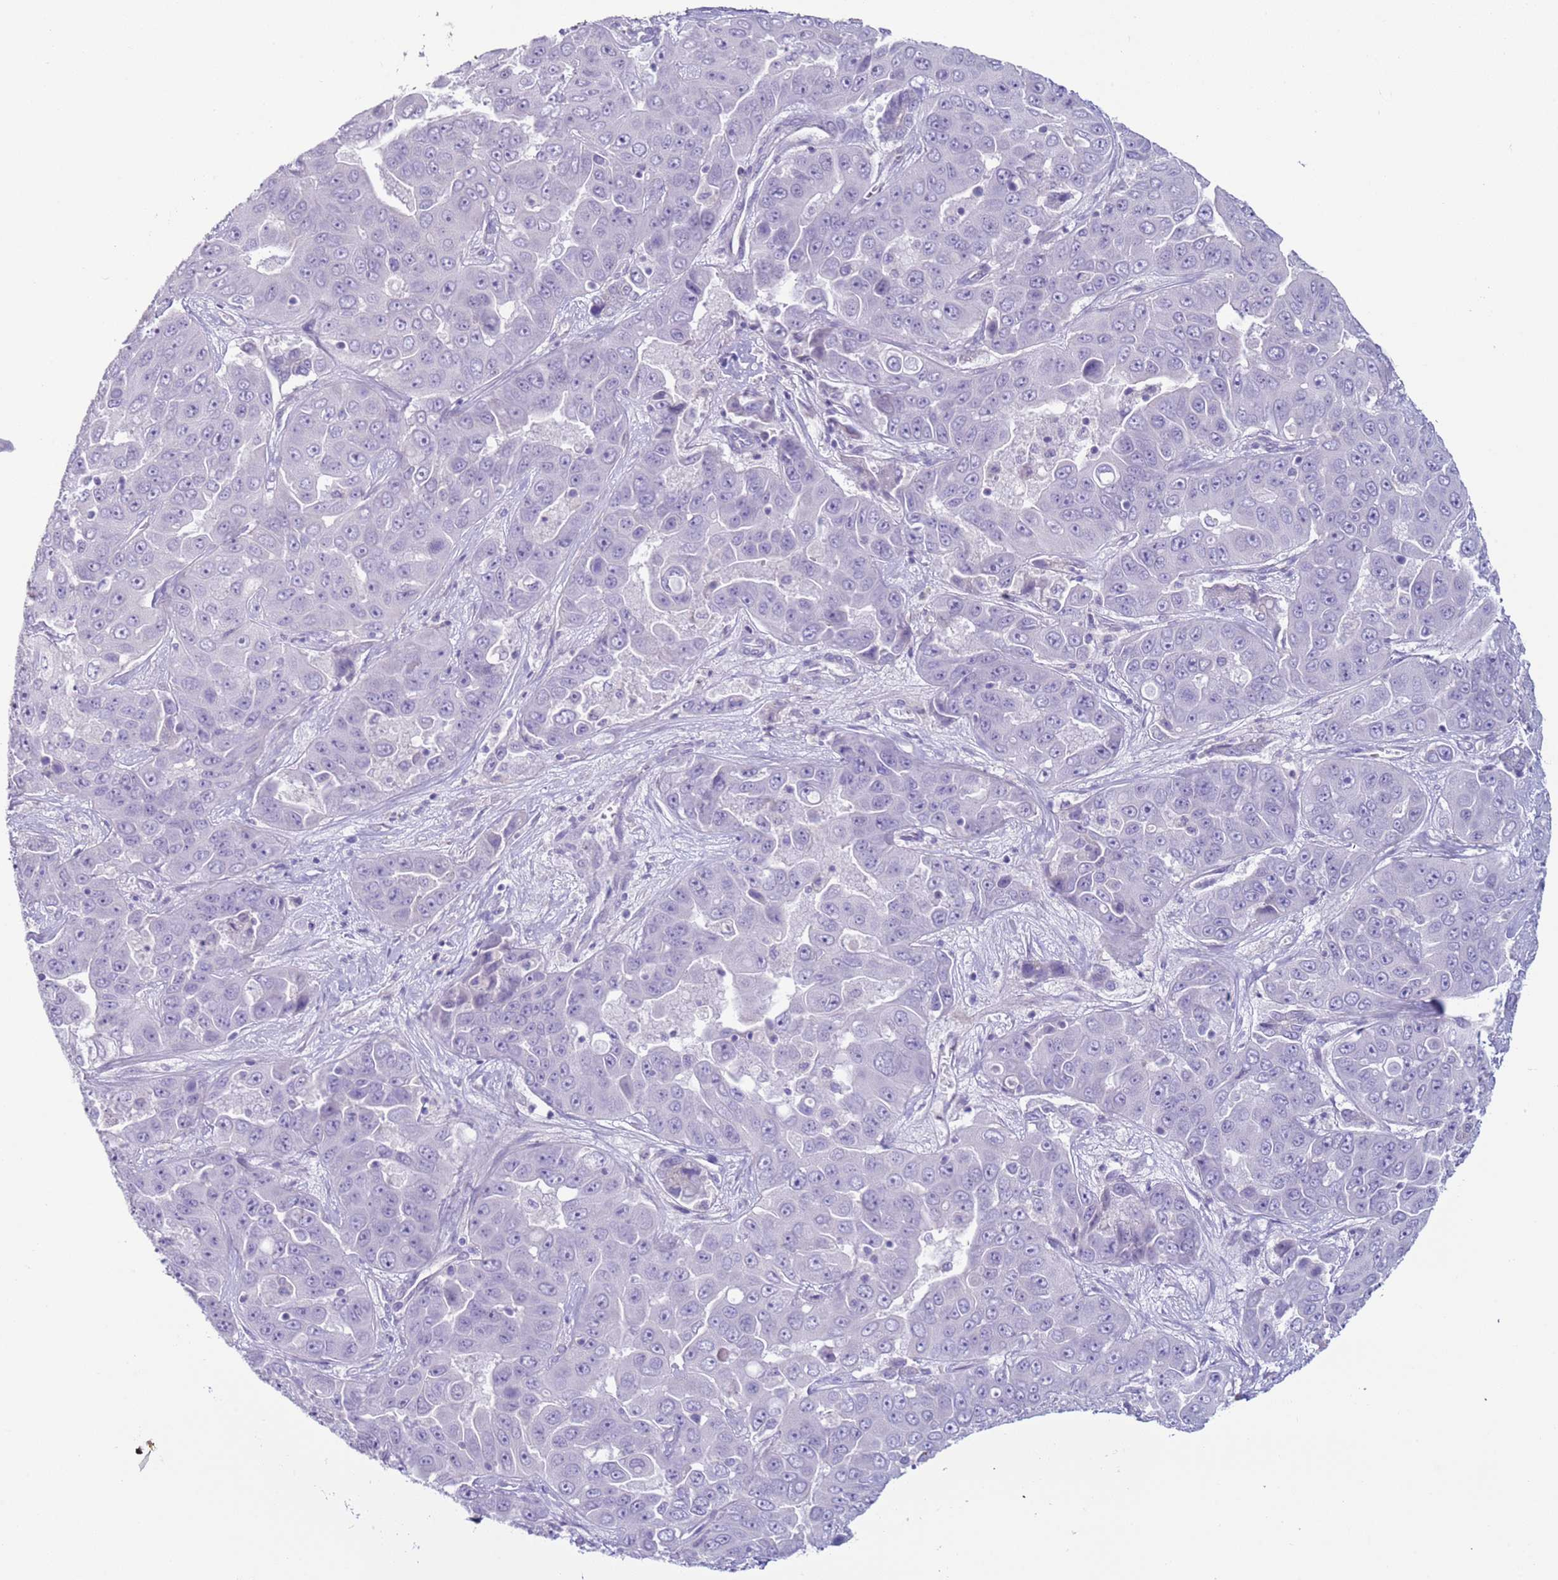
{"staining": {"intensity": "negative", "quantity": "none", "location": "none"}, "tissue": "liver cancer", "cell_type": "Tumor cells", "image_type": "cancer", "snomed": [{"axis": "morphology", "description": "Cholangiocarcinoma"}, {"axis": "topography", "description": "Liver"}], "caption": "High power microscopy histopathology image of an immunohistochemistry histopathology image of liver cancer, revealing no significant expression in tumor cells.", "gene": "NPAP1", "patient": {"sex": "female", "age": 52}}